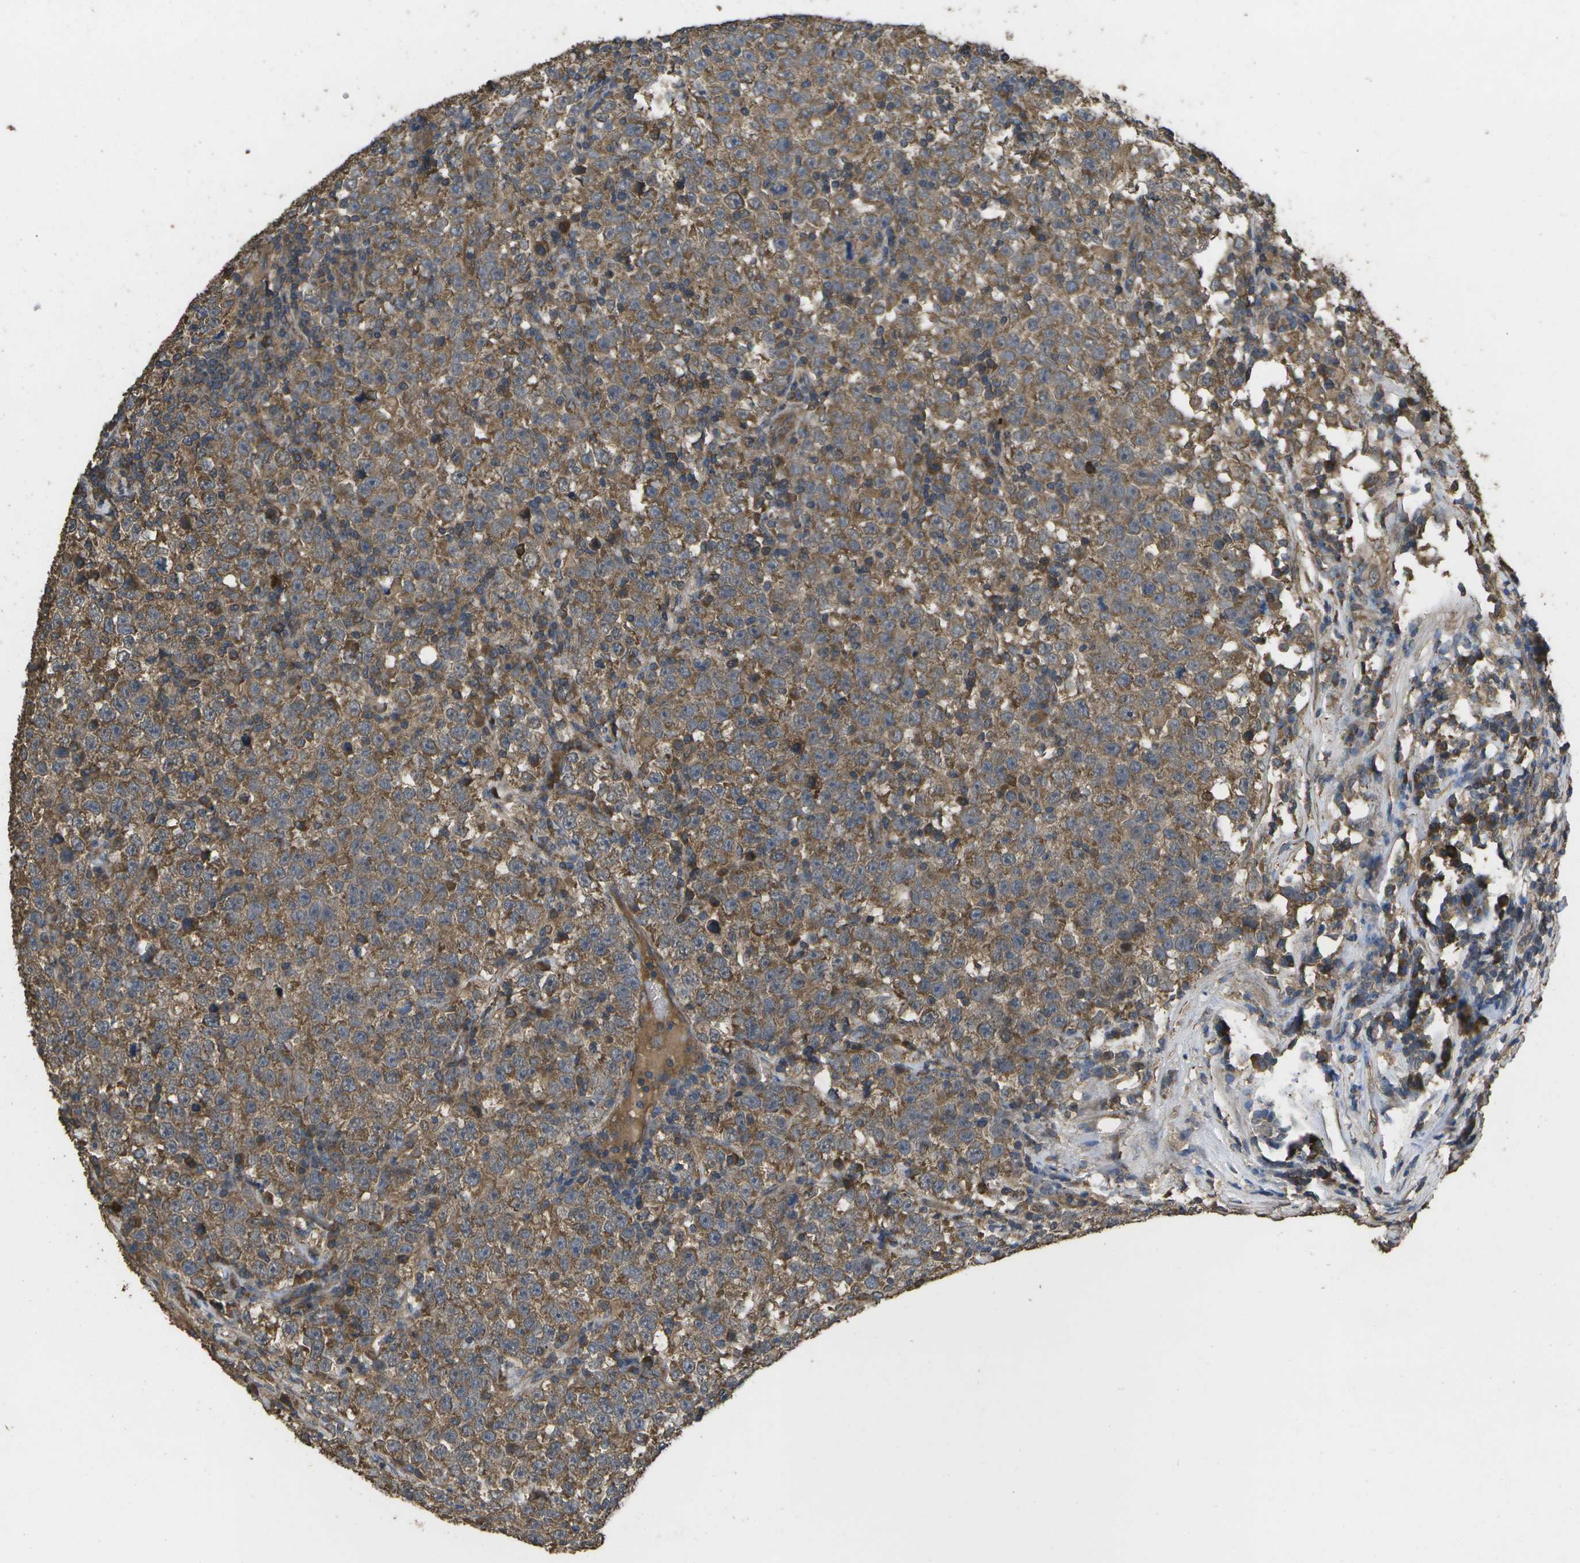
{"staining": {"intensity": "moderate", "quantity": ">75%", "location": "cytoplasmic/membranous"}, "tissue": "testis cancer", "cell_type": "Tumor cells", "image_type": "cancer", "snomed": [{"axis": "morphology", "description": "Seminoma, NOS"}, {"axis": "topography", "description": "Testis"}], "caption": "Protein staining of testis seminoma tissue demonstrates moderate cytoplasmic/membranous positivity in about >75% of tumor cells.", "gene": "SACS", "patient": {"sex": "male", "age": 43}}